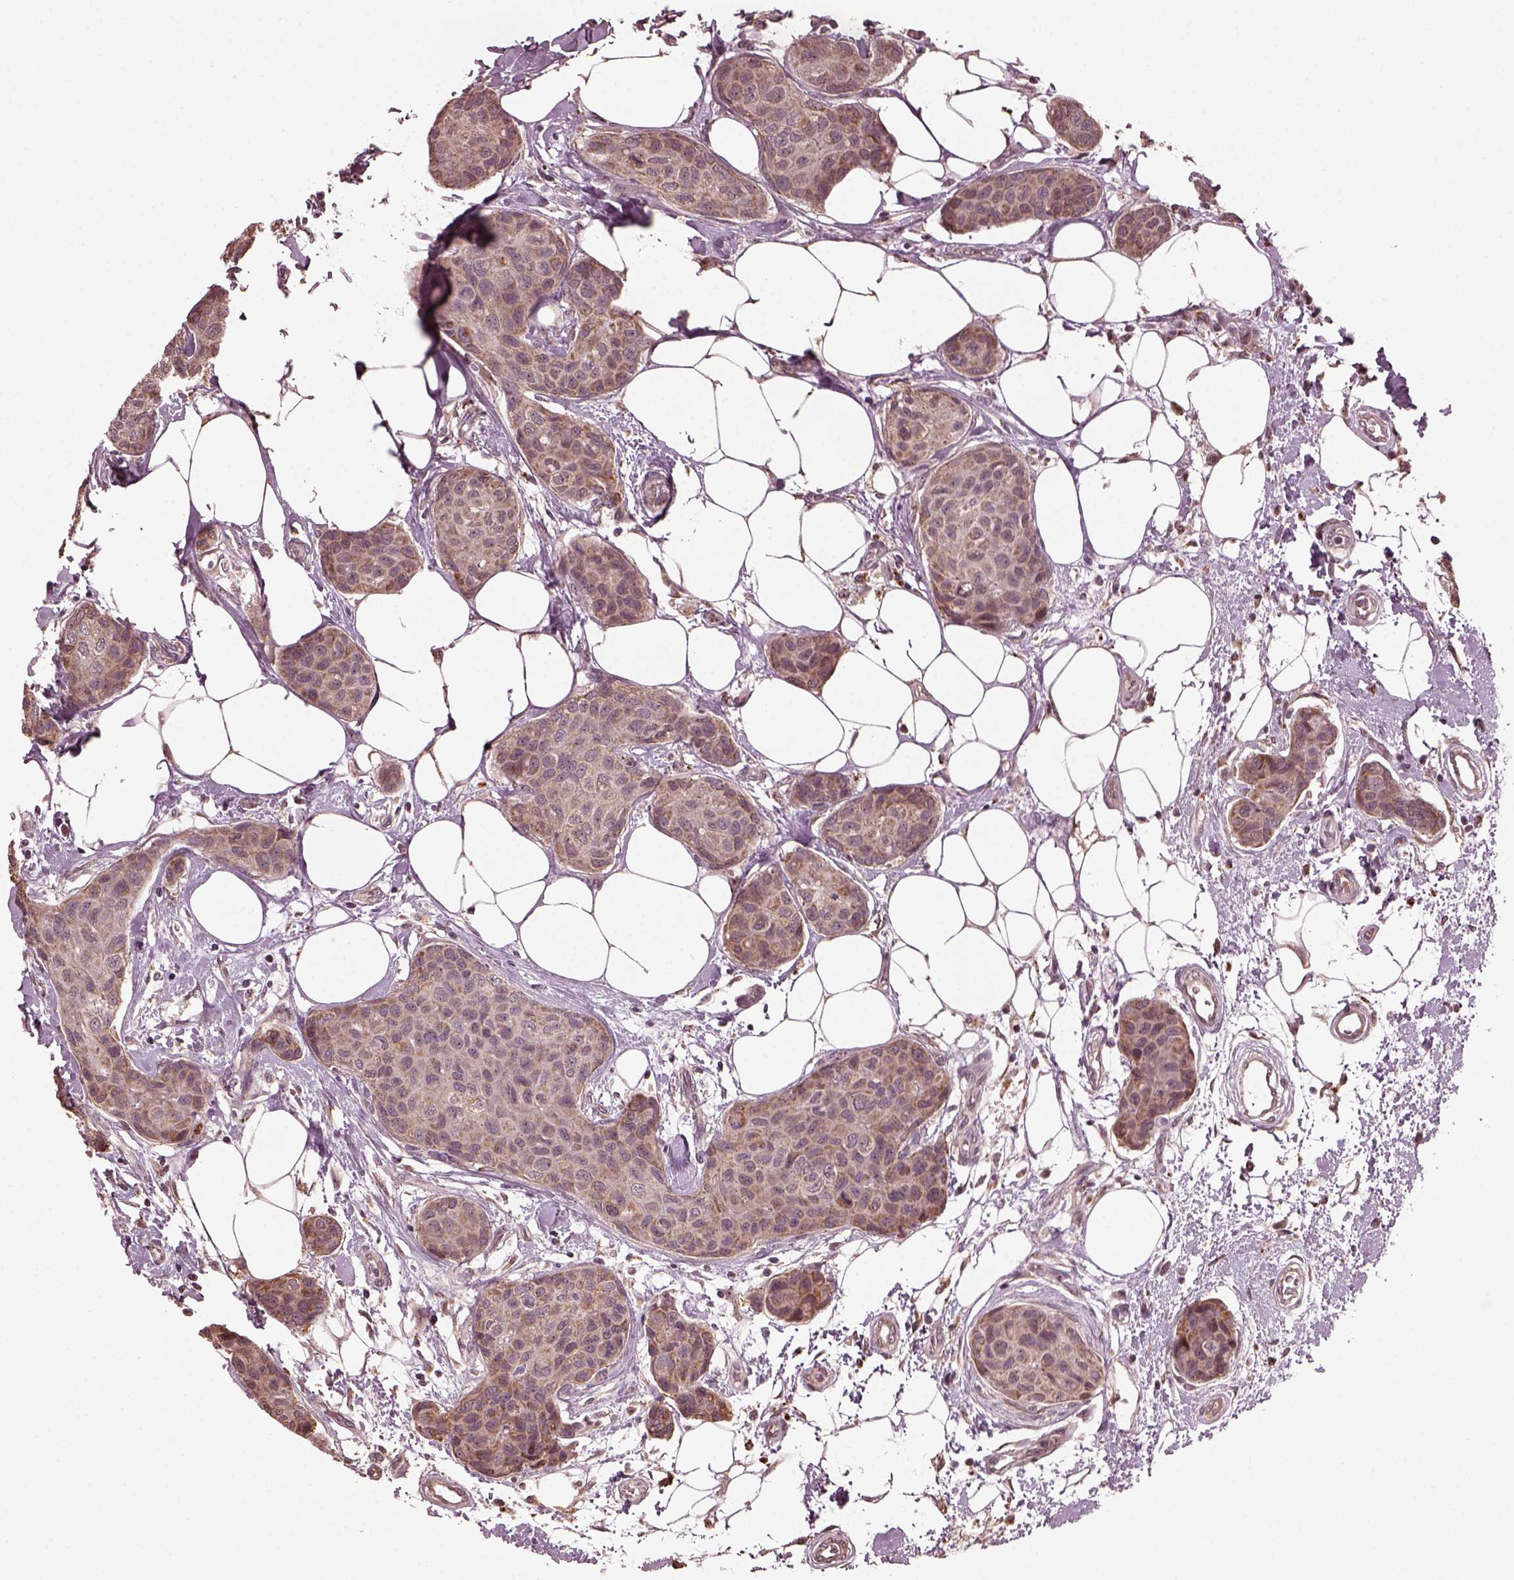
{"staining": {"intensity": "weak", "quantity": ">75%", "location": "cytoplasmic/membranous"}, "tissue": "breast cancer", "cell_type": "Tumor cells", "image_type": "cancer", "snomed": [{"axis": "morphology", "description": "Duct carcinoma"}, {"axis": "topography", "description": "Breast"}], "caption": "There is low levels of weak cytoplasmic/membranous expression in tumor cells of breast cancer (invasive ductal carcinoma), as demonstrated by immunohistochemical staining (brown color).", "gene": "RUFY3", "patient": {"sex": "female", "age": 80}}